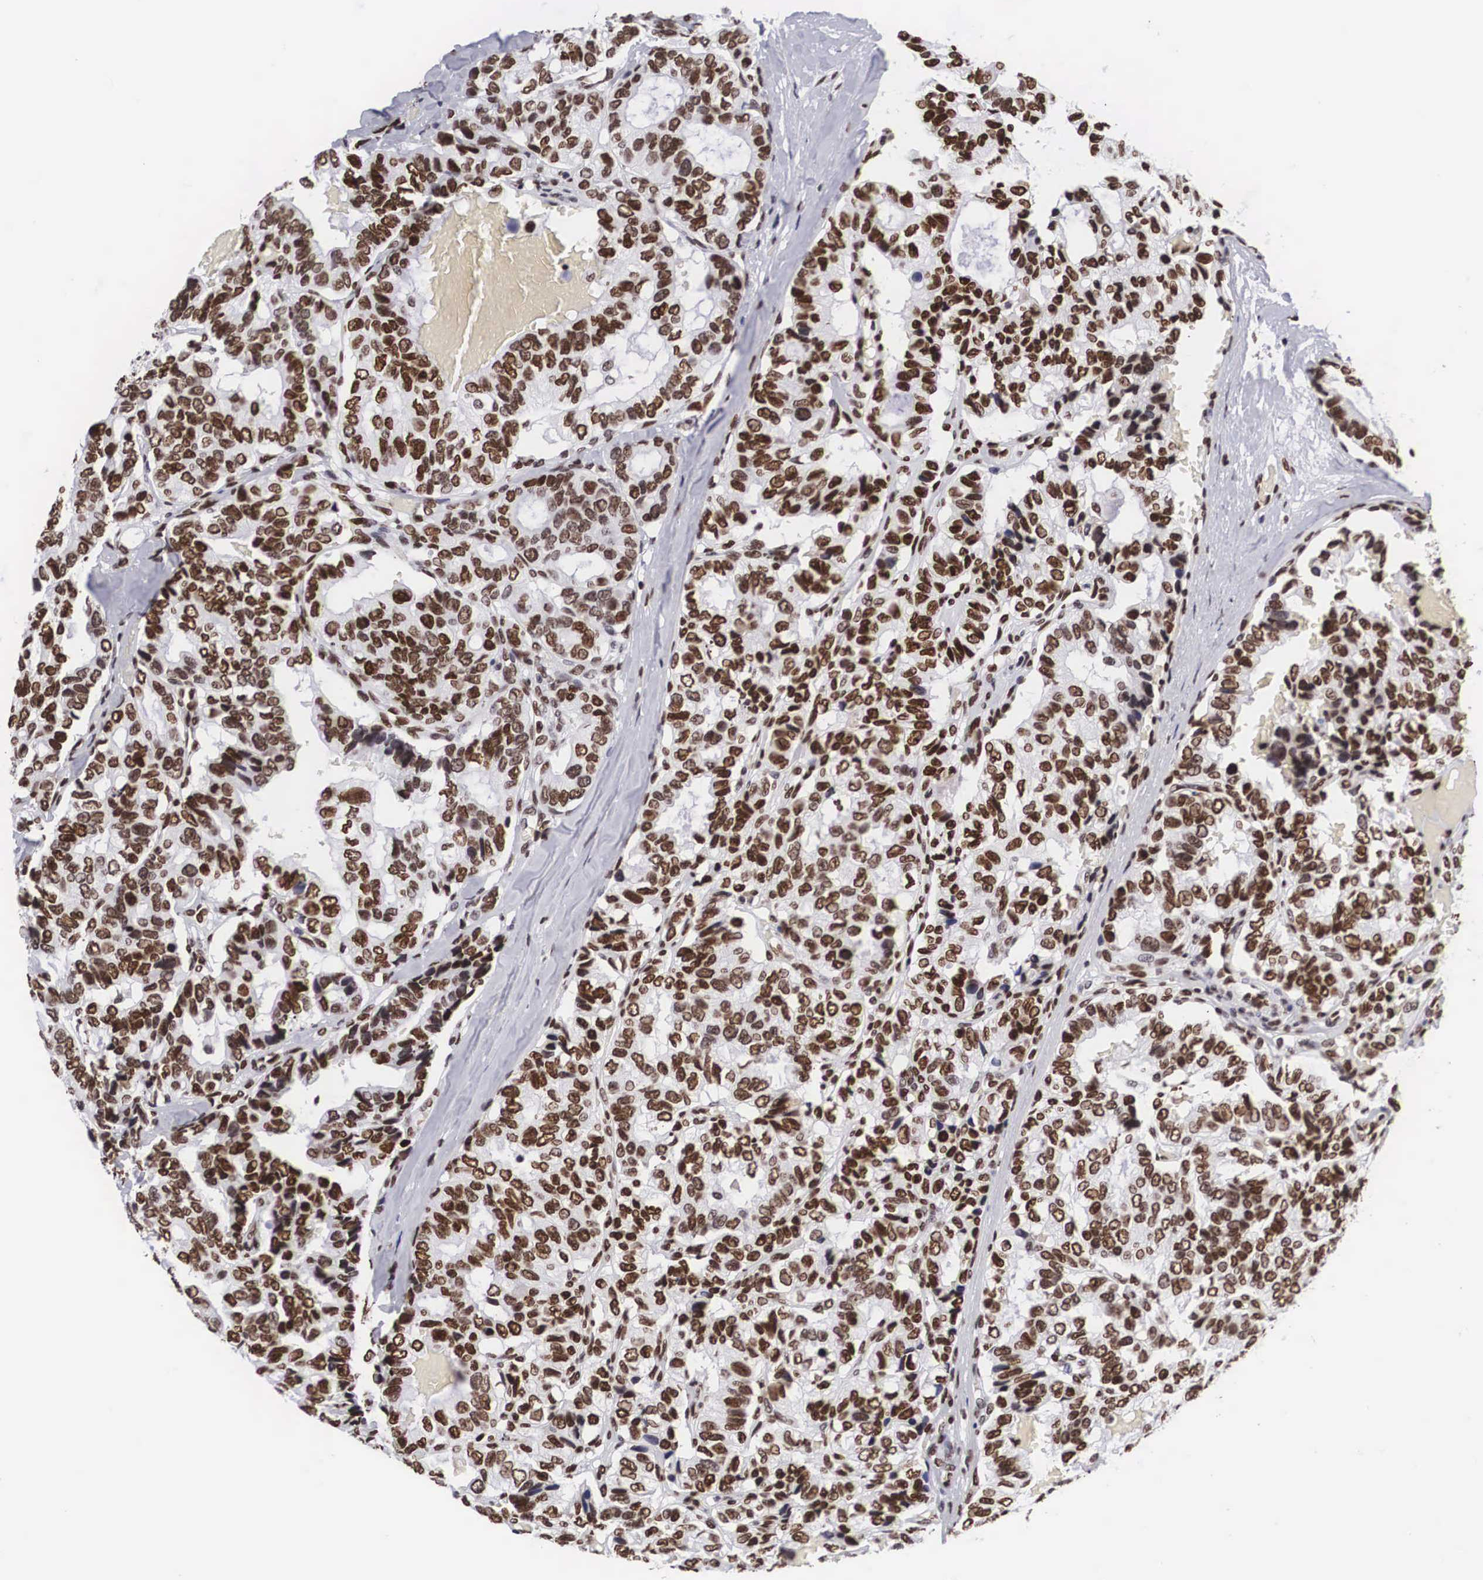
{"staining": {"intensity": "strong", "quantity": ">75%", "location": "nuclear"}, "tissue": "breast cancer", "cell_type": "Tumor cells", "image_type": "cancer", "snomed": [{"axis": "morphology", "description": "Duct carcinoma"}, {"axis": "topography", "description": "Breast"}], "caption": "Immunohistochemistry staining of breast intraductal carcinoma, which demonstrates high levels of strong nuclear positivity in approximately >75% of tumor cells indicating strong nuclear protein staining. The staining was performed using DAB (3,3'-diaminobenzidine) (brown) for protein detection and nuclei were counterstained in hematoxylin (blue).", "gene": "MECP2", "patient": {"sex": "female", "age": 69}}